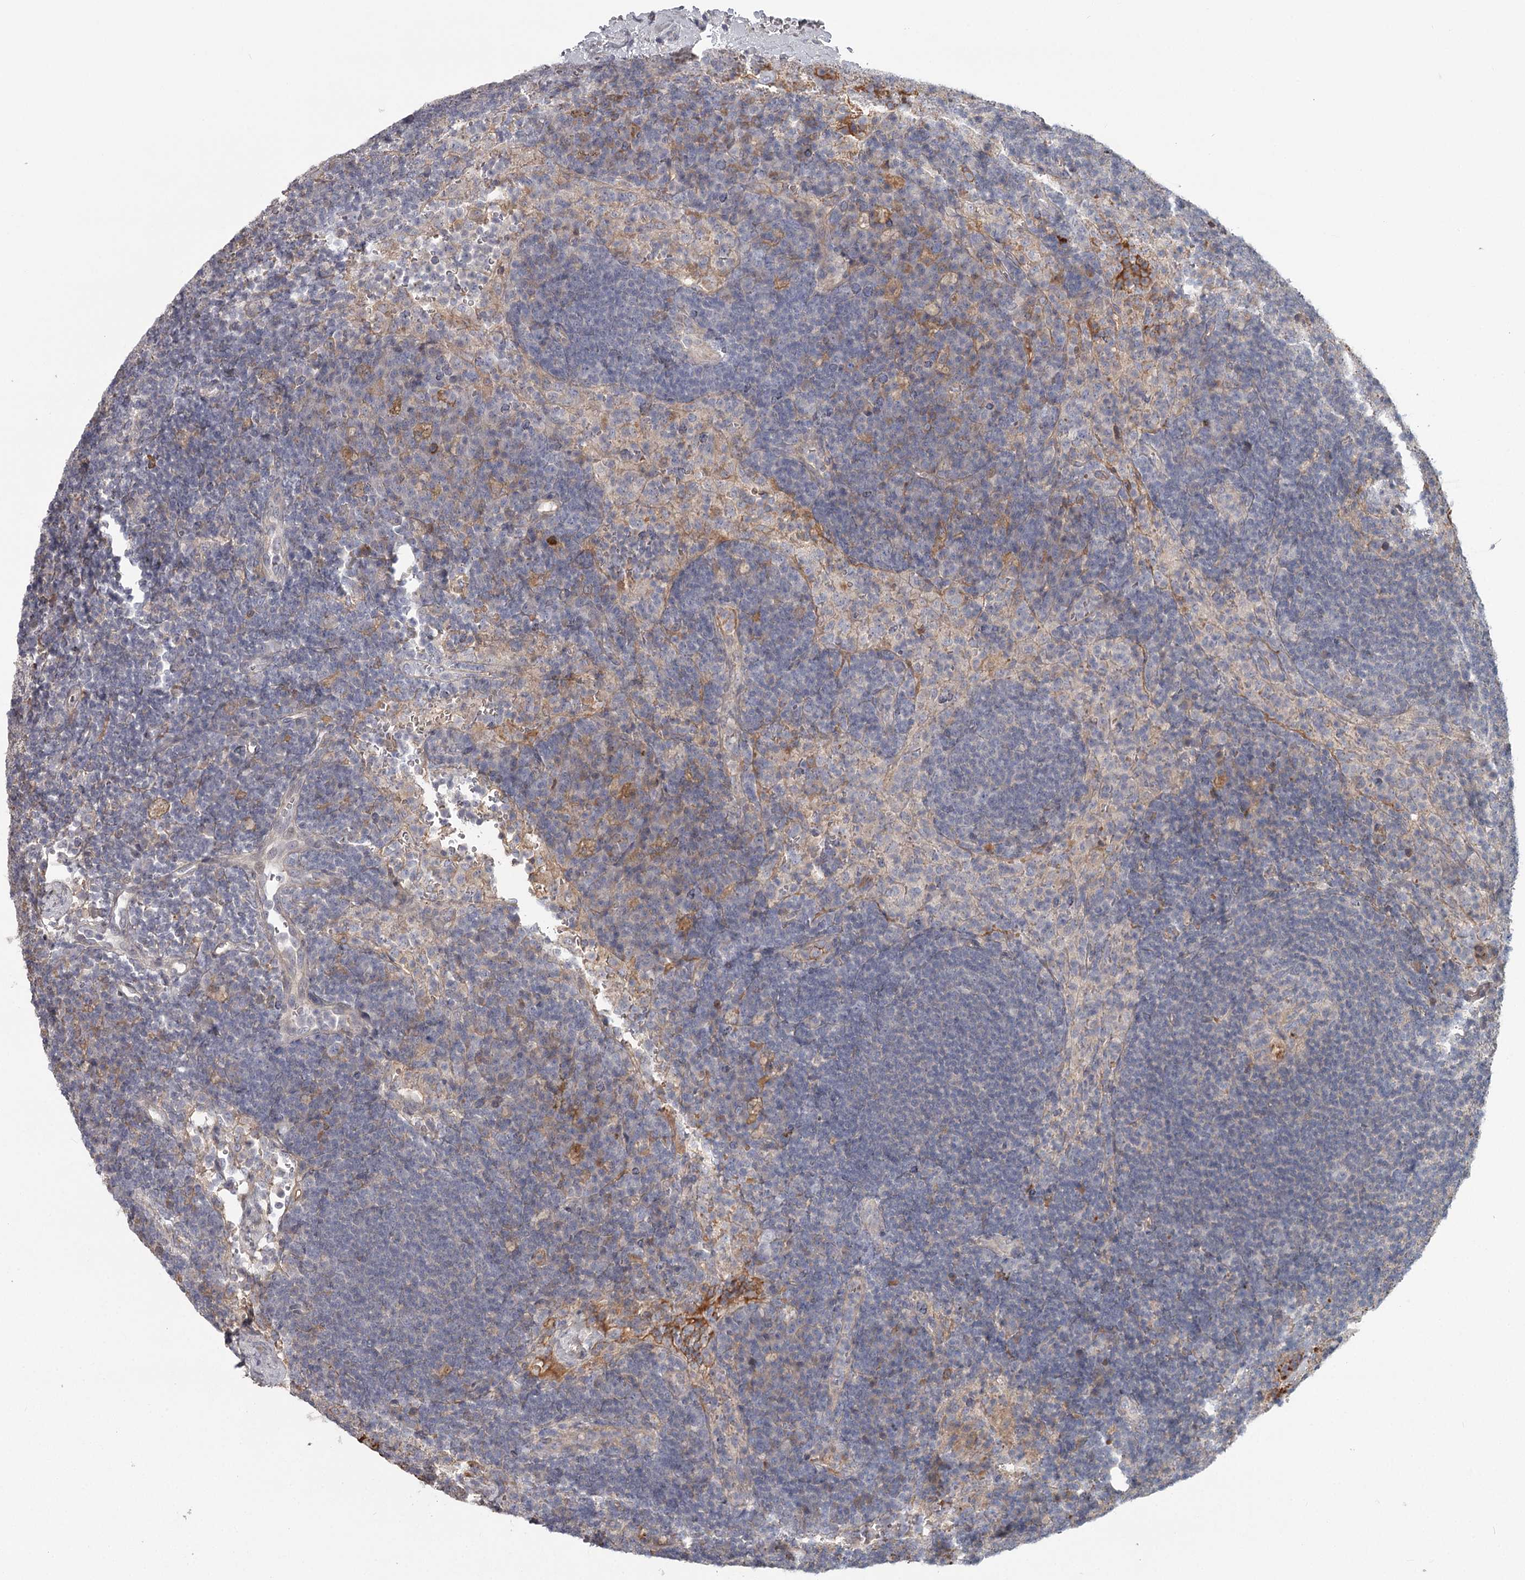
{"staining": {"intensity": "negative", "quantity": "none", "location": "none"}, "tissue": "lymph node", "cell_type": "Germinal center cells", "image_type": "normal", "snomed": [{"axis": "morphology", "description": "Normal tissue, NOS"}, {"axis": "topography", "description": "Lymph node"}], "caption": "Germinal center cells are negative for brown protein staining in benign lymph node.", "gene": "DHRS9", "patient": {"sex": "female", "age": 70}}